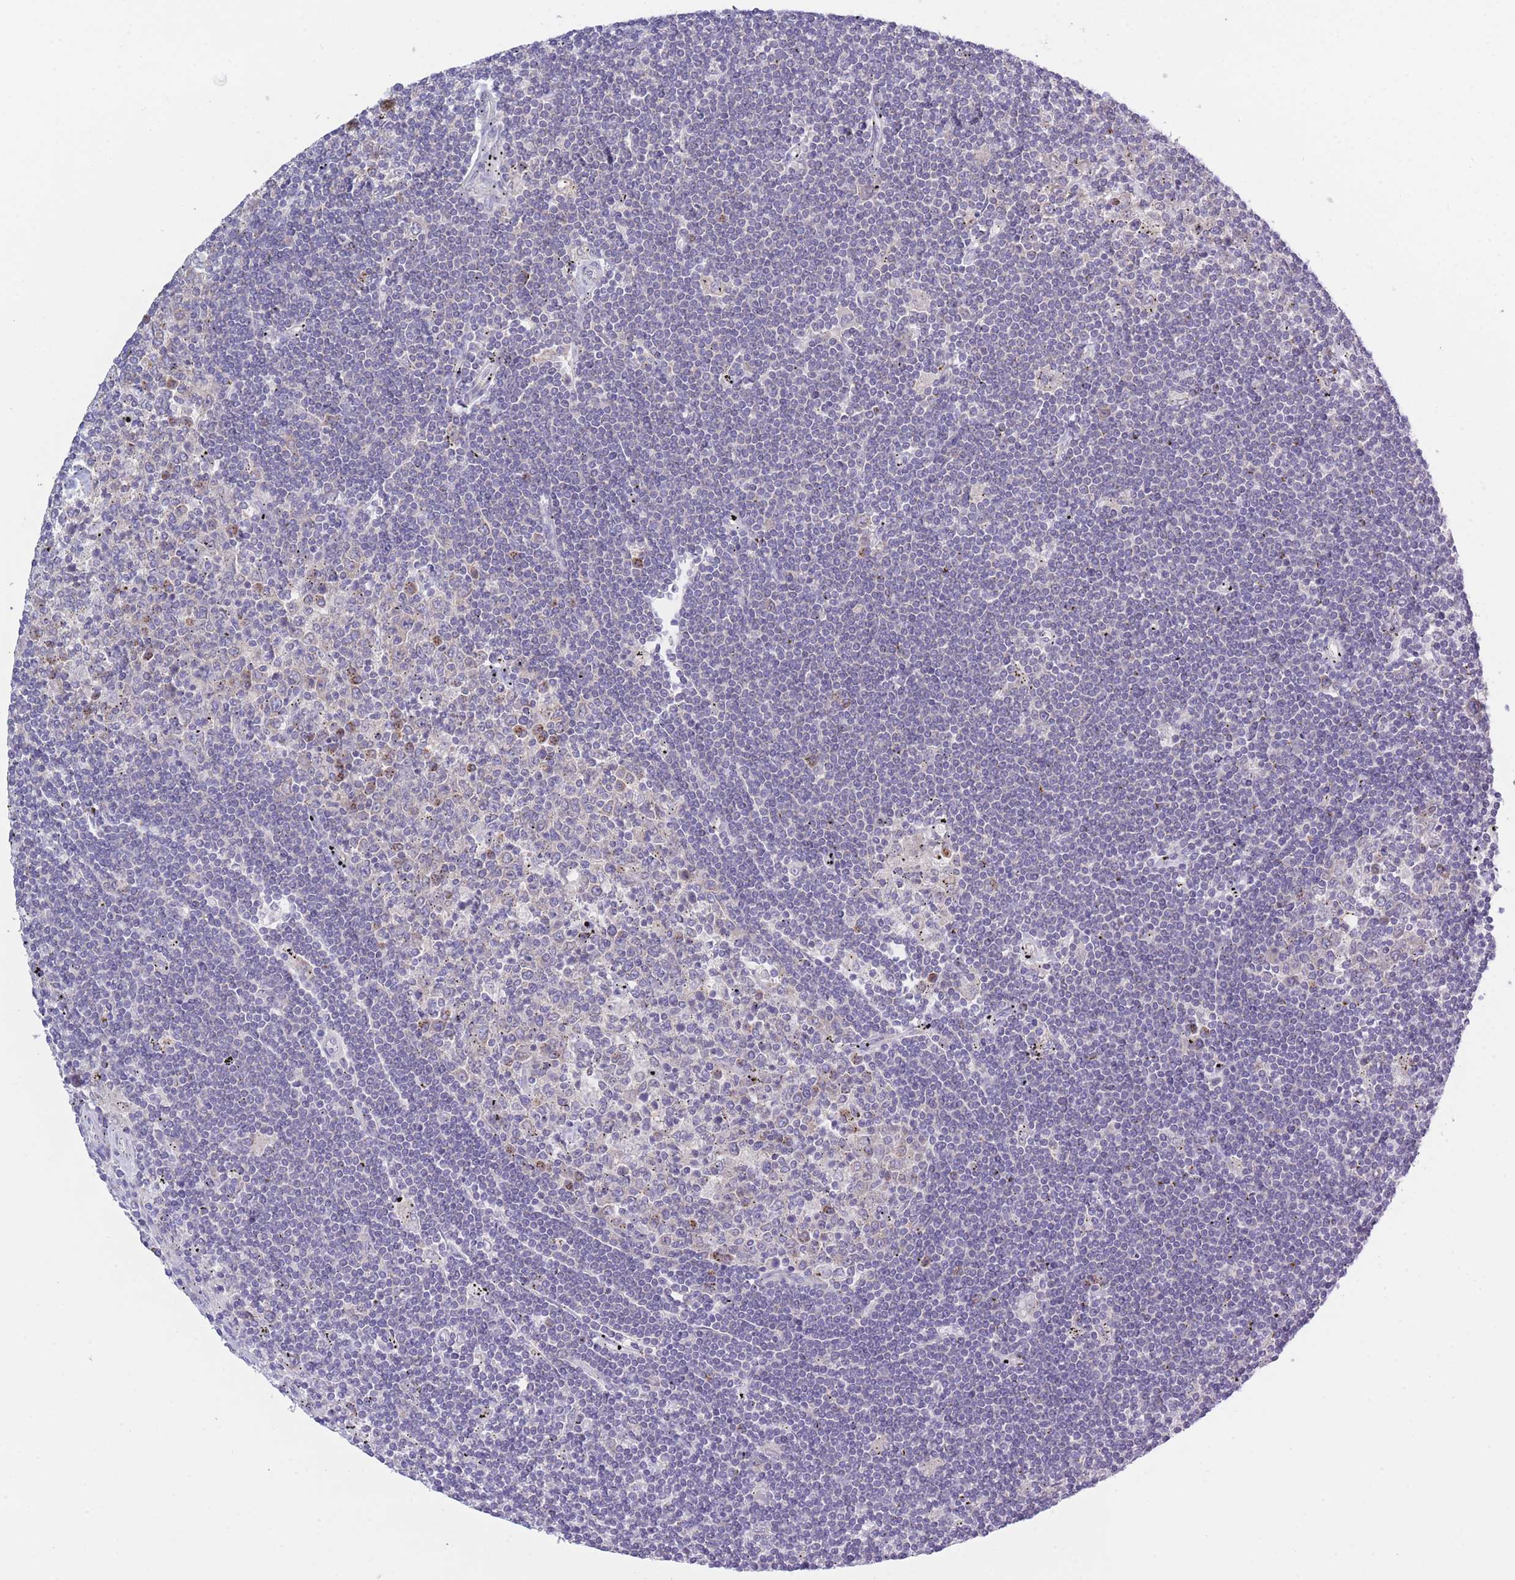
{"staining": {"intensity": "negative", "quantity": "none", "location": "none"}, "tissue": "lymphoma", "cell_type": "Tumor cells", "image_type": "cancer", "snomed": [{"axis": "morphology", "description": "Malignant lymphoma, non-Hodgkin's type, Low grade"}, {"axis": "topography", "description": "Spleen"}], "caption": "A photomicrograph of lymphoma stained for a protein displays no brown staining in tumor cells. (DAB (3,3'-diaminobenzidine) immunohistochemistry (IHC), high magnification).", "gene": "COPG2", "patient": {"sex": "male", "age": 76}}